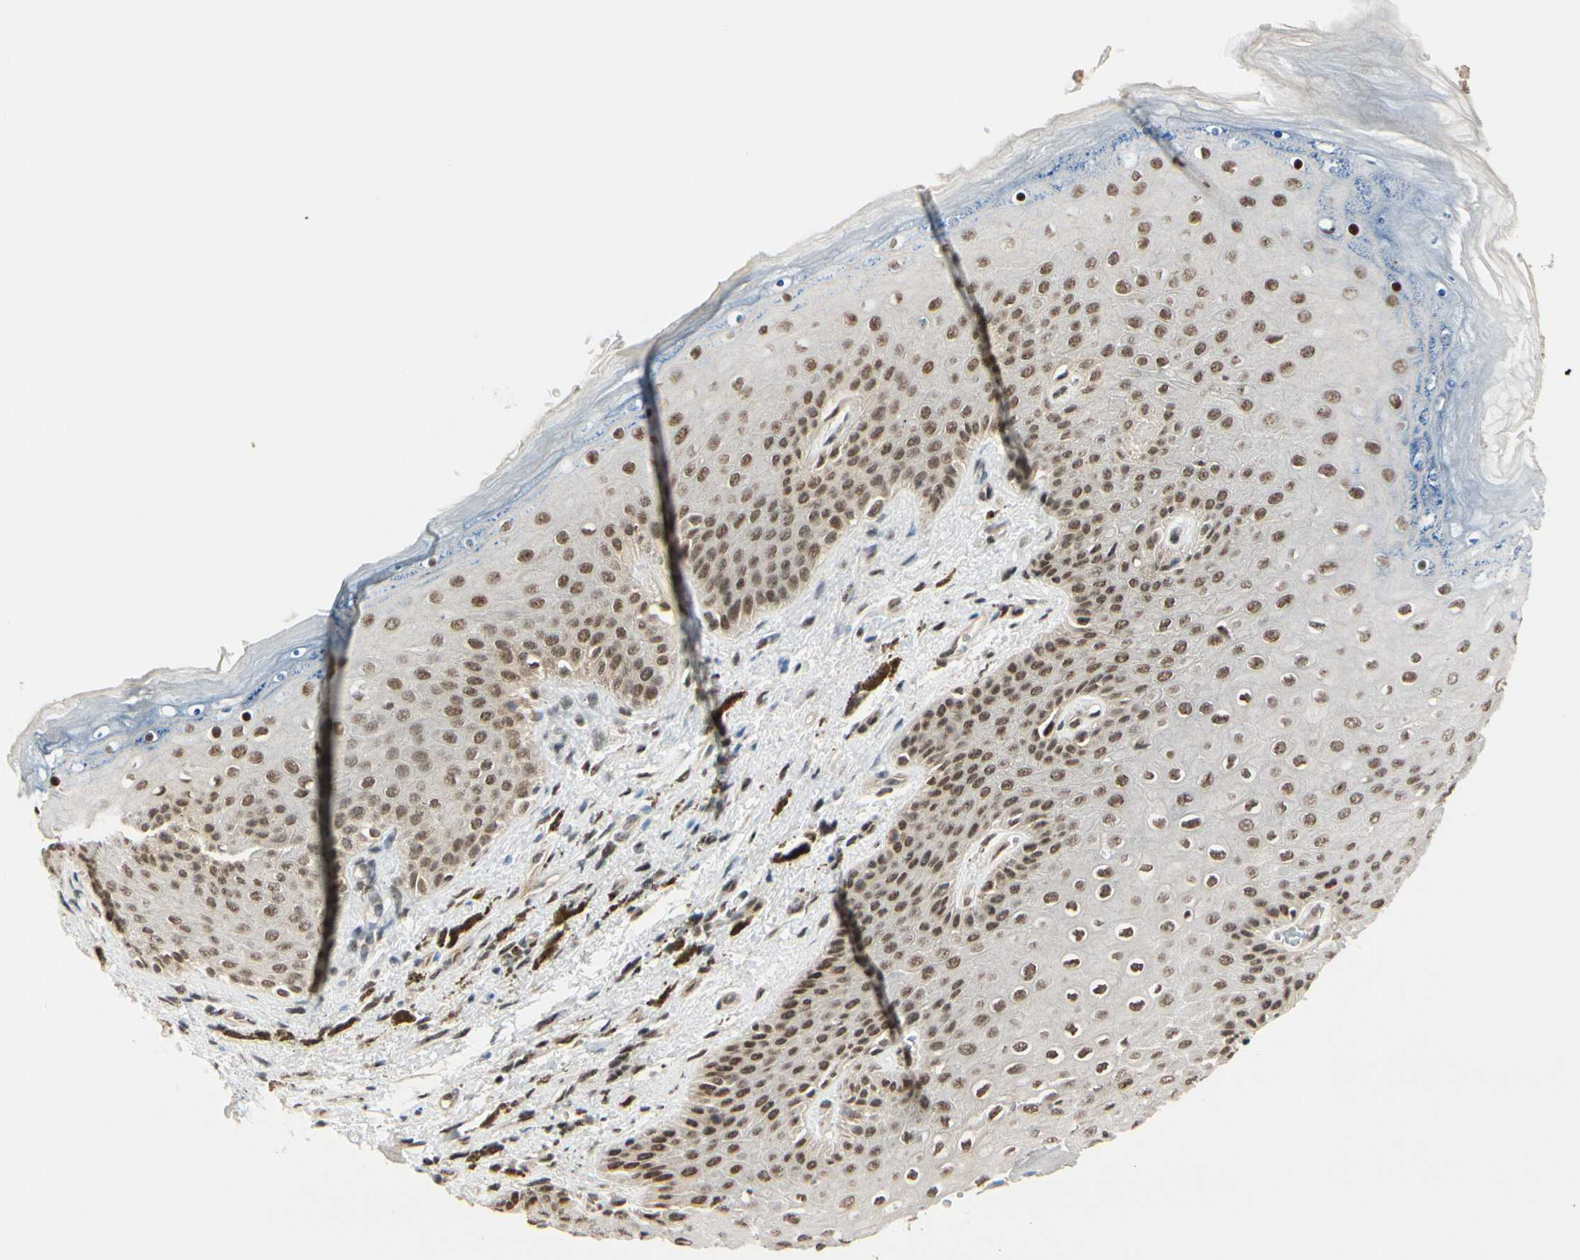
{"staining": {"intensity": "moderate", "quantity": ">75%", "location": "nuclear"}, "tissue": "skin", "cell_type": "Epidermal cells", "image_type": "normal", "snomed": [{"axis": "morphology", "description": "Normal tissue, NOS"}, {"axis": "topography", "description": "Anal"}], "caption": "The image shows immunohistochemical staining of unremarkable skin. There is moderate nuclear staining is identified in approximately >75% of epidermal cells.", "gene": "SUFU", "patient": {"sex": "female", "age": 46}}